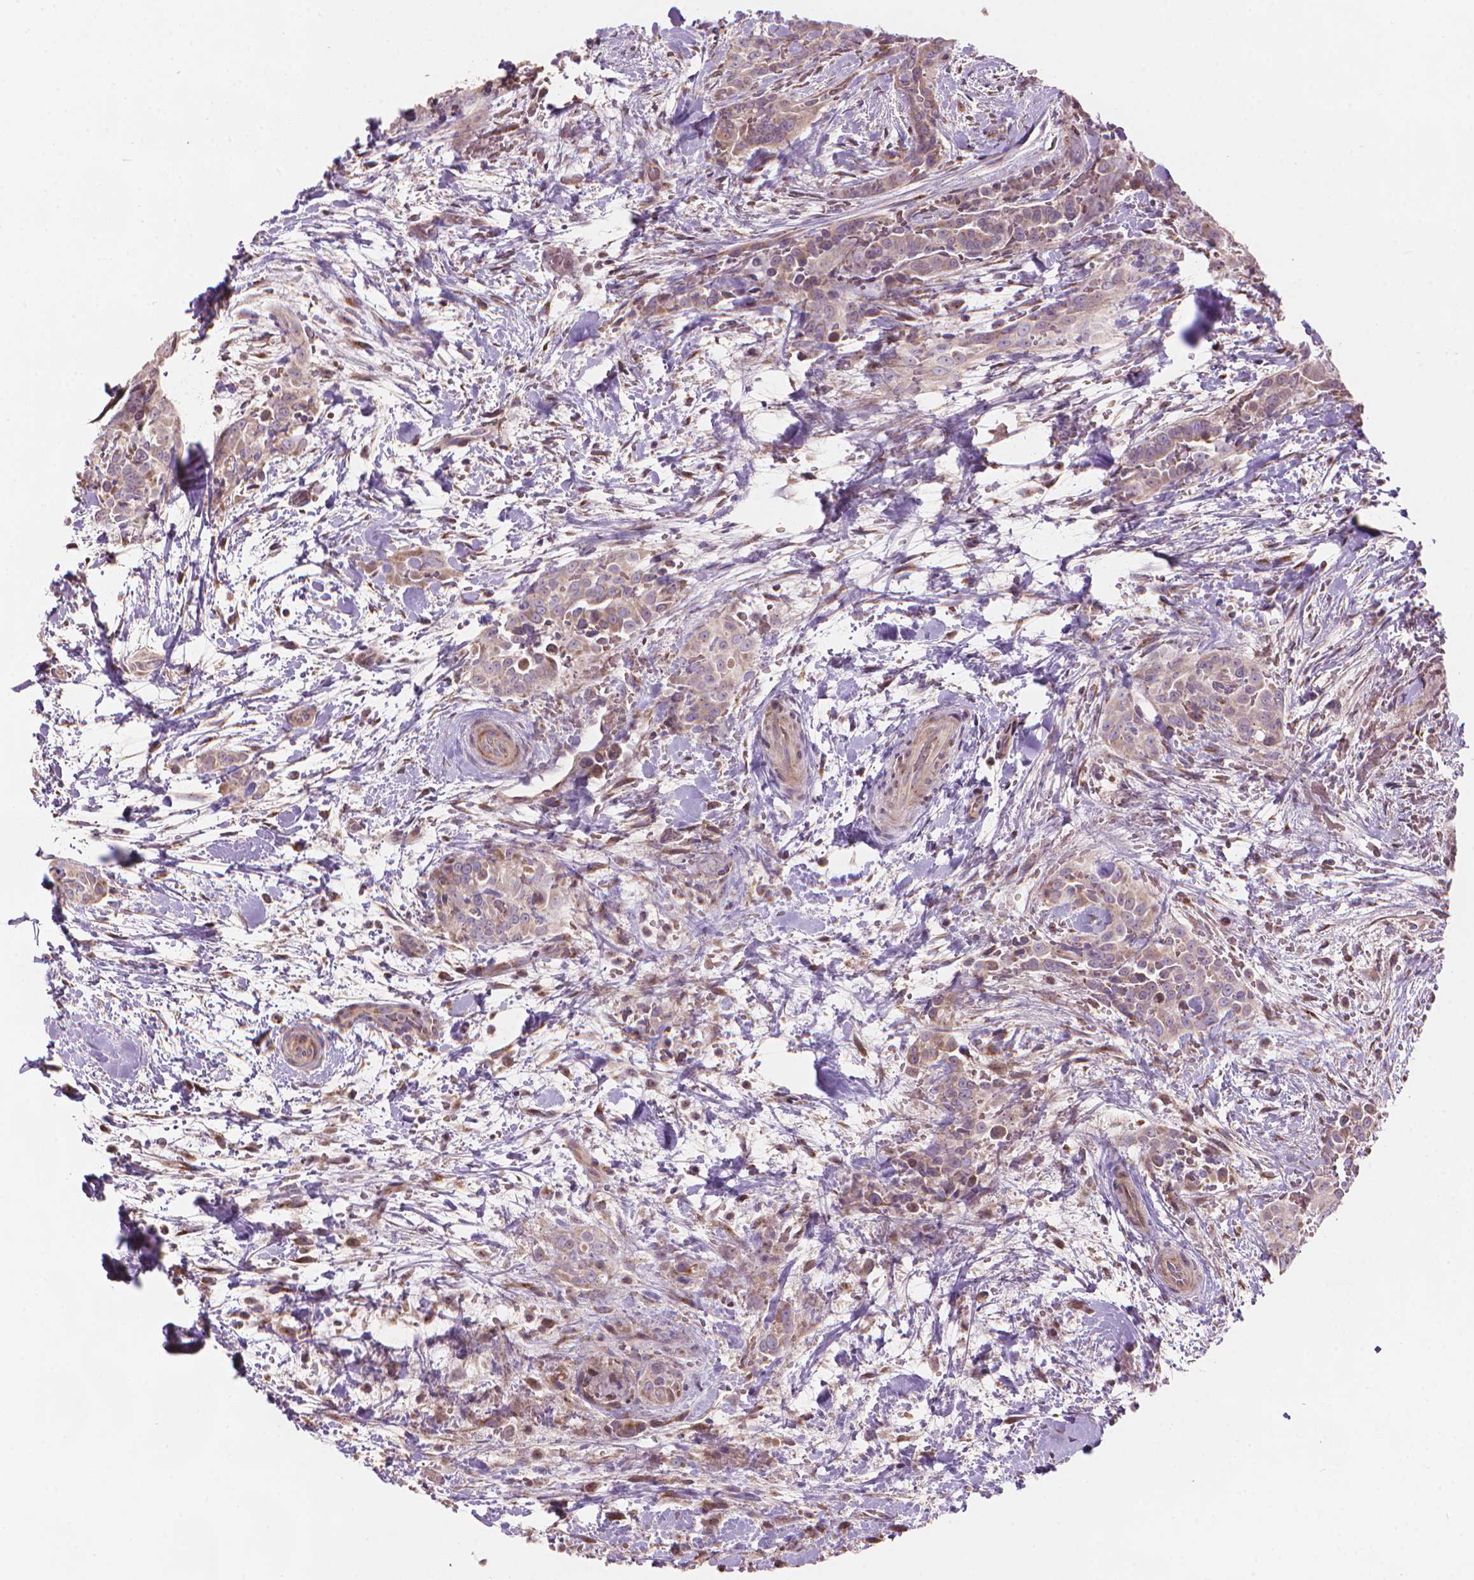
{"staining": {"intensity": "weak", "quantity": "<25%", "location": "cytoplasmic/membranous"}, "tissue": "thyroid cancer", "cell_type": "Tumor cells", "image_type": "cancer", "snomed": [{"axis": "morphology", "description": "Papillary adenocarcinoma, NOS"}, {"axis": "topography", "description": "Thyroid gland"}], "caption": "This is an immunohistochemistry (IHC) micrograph of human thyroid cancer. There is no positivity in tumor cells.", "gene": "IFFO1", "patient": {"sex": "male", "age": 61}}